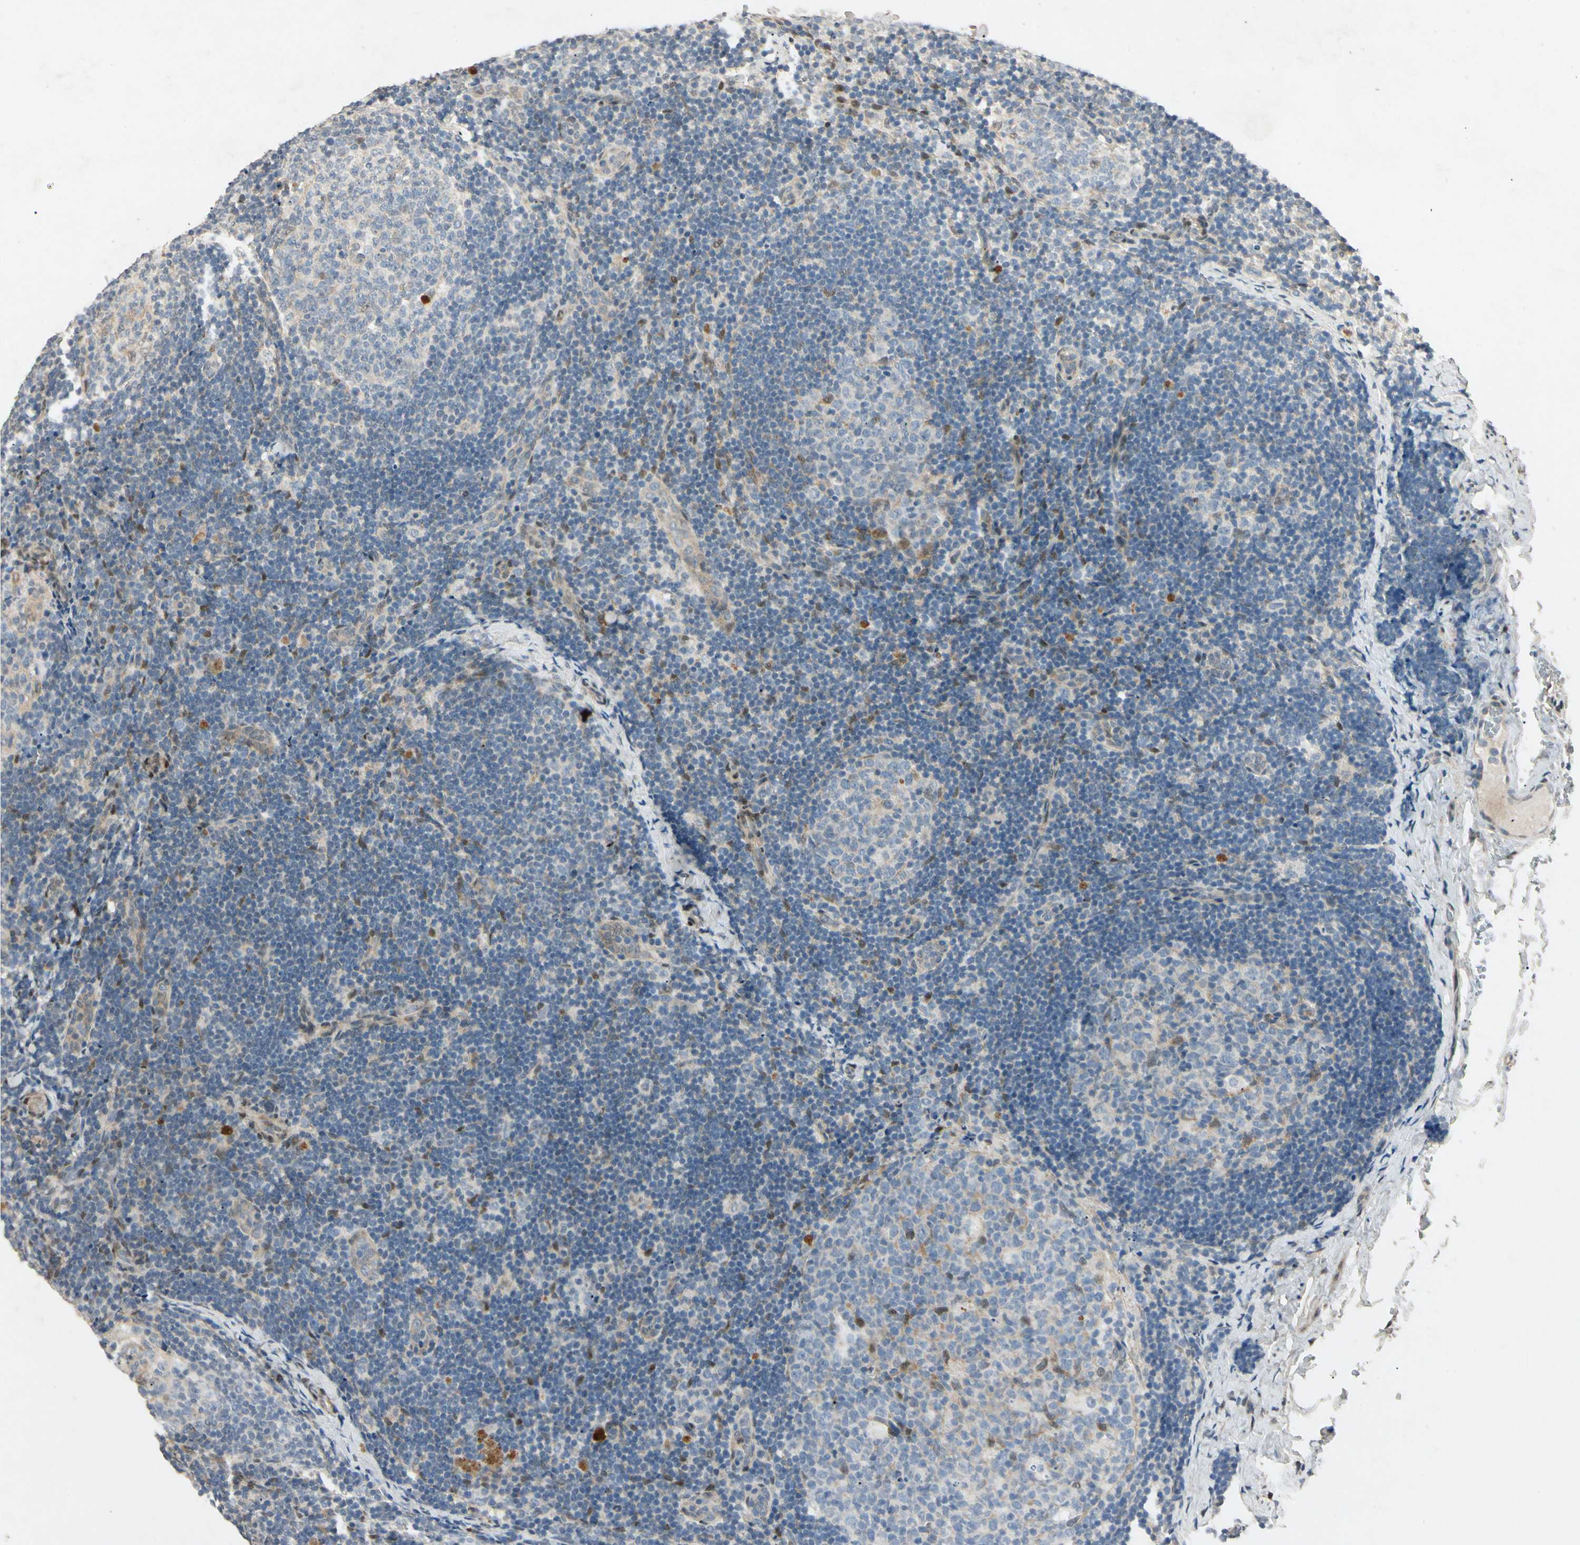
{"staining": {"intensity": "weak", "quantity": "<25%", "location": "nuclear"}, "tissue": "lymph node", "cell_type": "Germinal center cells", "image_type": "normal", "snomed": [{"axis": "morphology", "description": "Normal tissue, NOS"}, {"axis": "topography", "description": "Lymph node"}], "caption": "Human lymph node stained for a protein using immunohistochemistry (IHC) shows no positivity in germinal center cells.", "gene": "HSPA1B", "patient": {"sex": "female", "age": 14}}